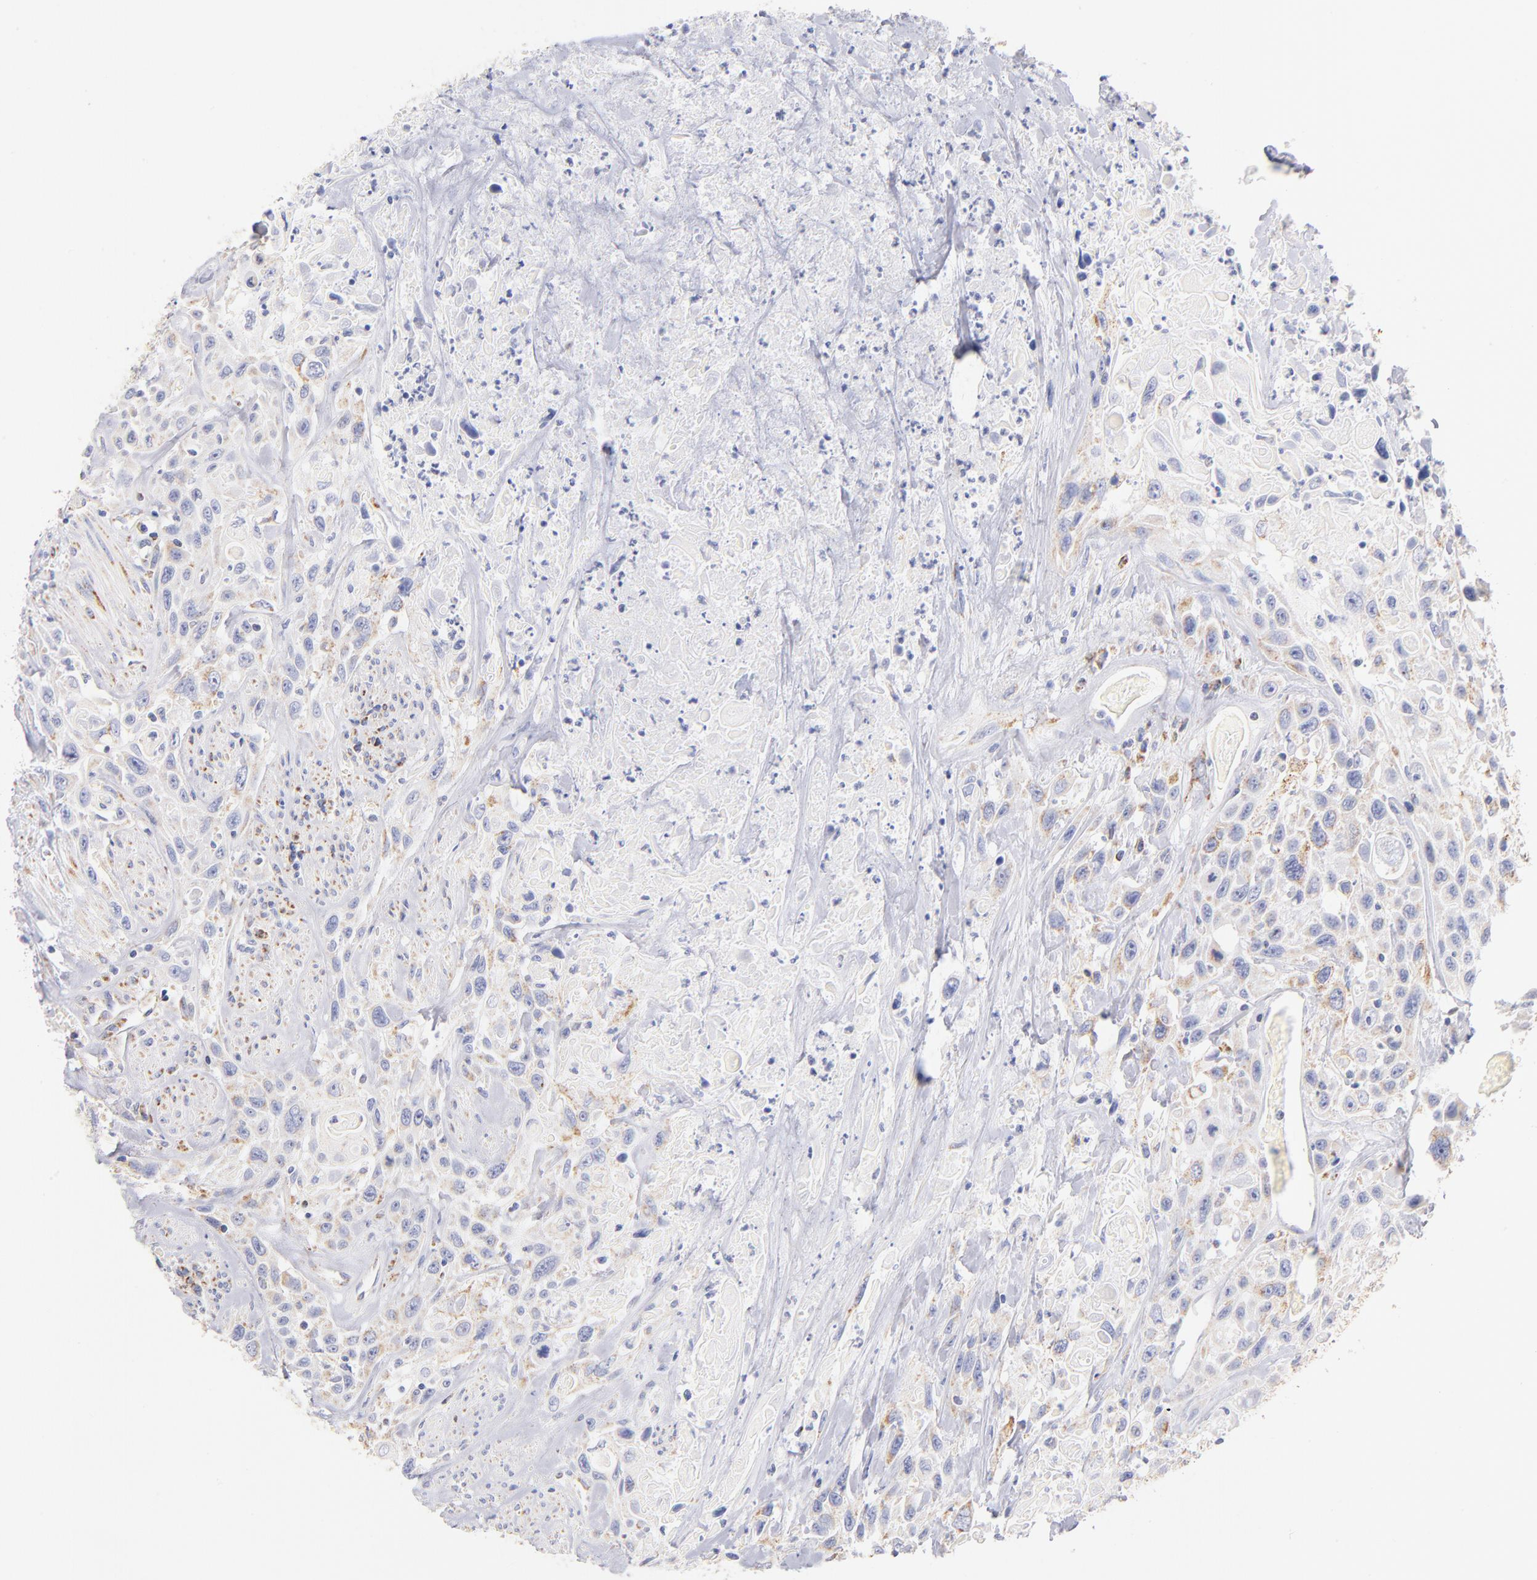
{"staining": {"intensity": "weak", "quantity": "25%-75%", "location": "cytoplasmic/membranous"}, "tissue": "urothelial cancer", "cell_type": "Tumor cells", "image_type": "cancer", "snomed": [{"axis": "morphology", "description": "Urothelial carcinoma, High grade"}, {"axis": "topography", "description": "Urinary bladder"}], "caption": "The photomicrograph shows immunohistochemical staining of urothelial carcinoma (high-grade). There is weak cytoplasmic/membranous expression is seen in approximately 25%-75% of tumor cells.", "gene": "AIFM1", "patient": {"sex": "female", "age": 84}}